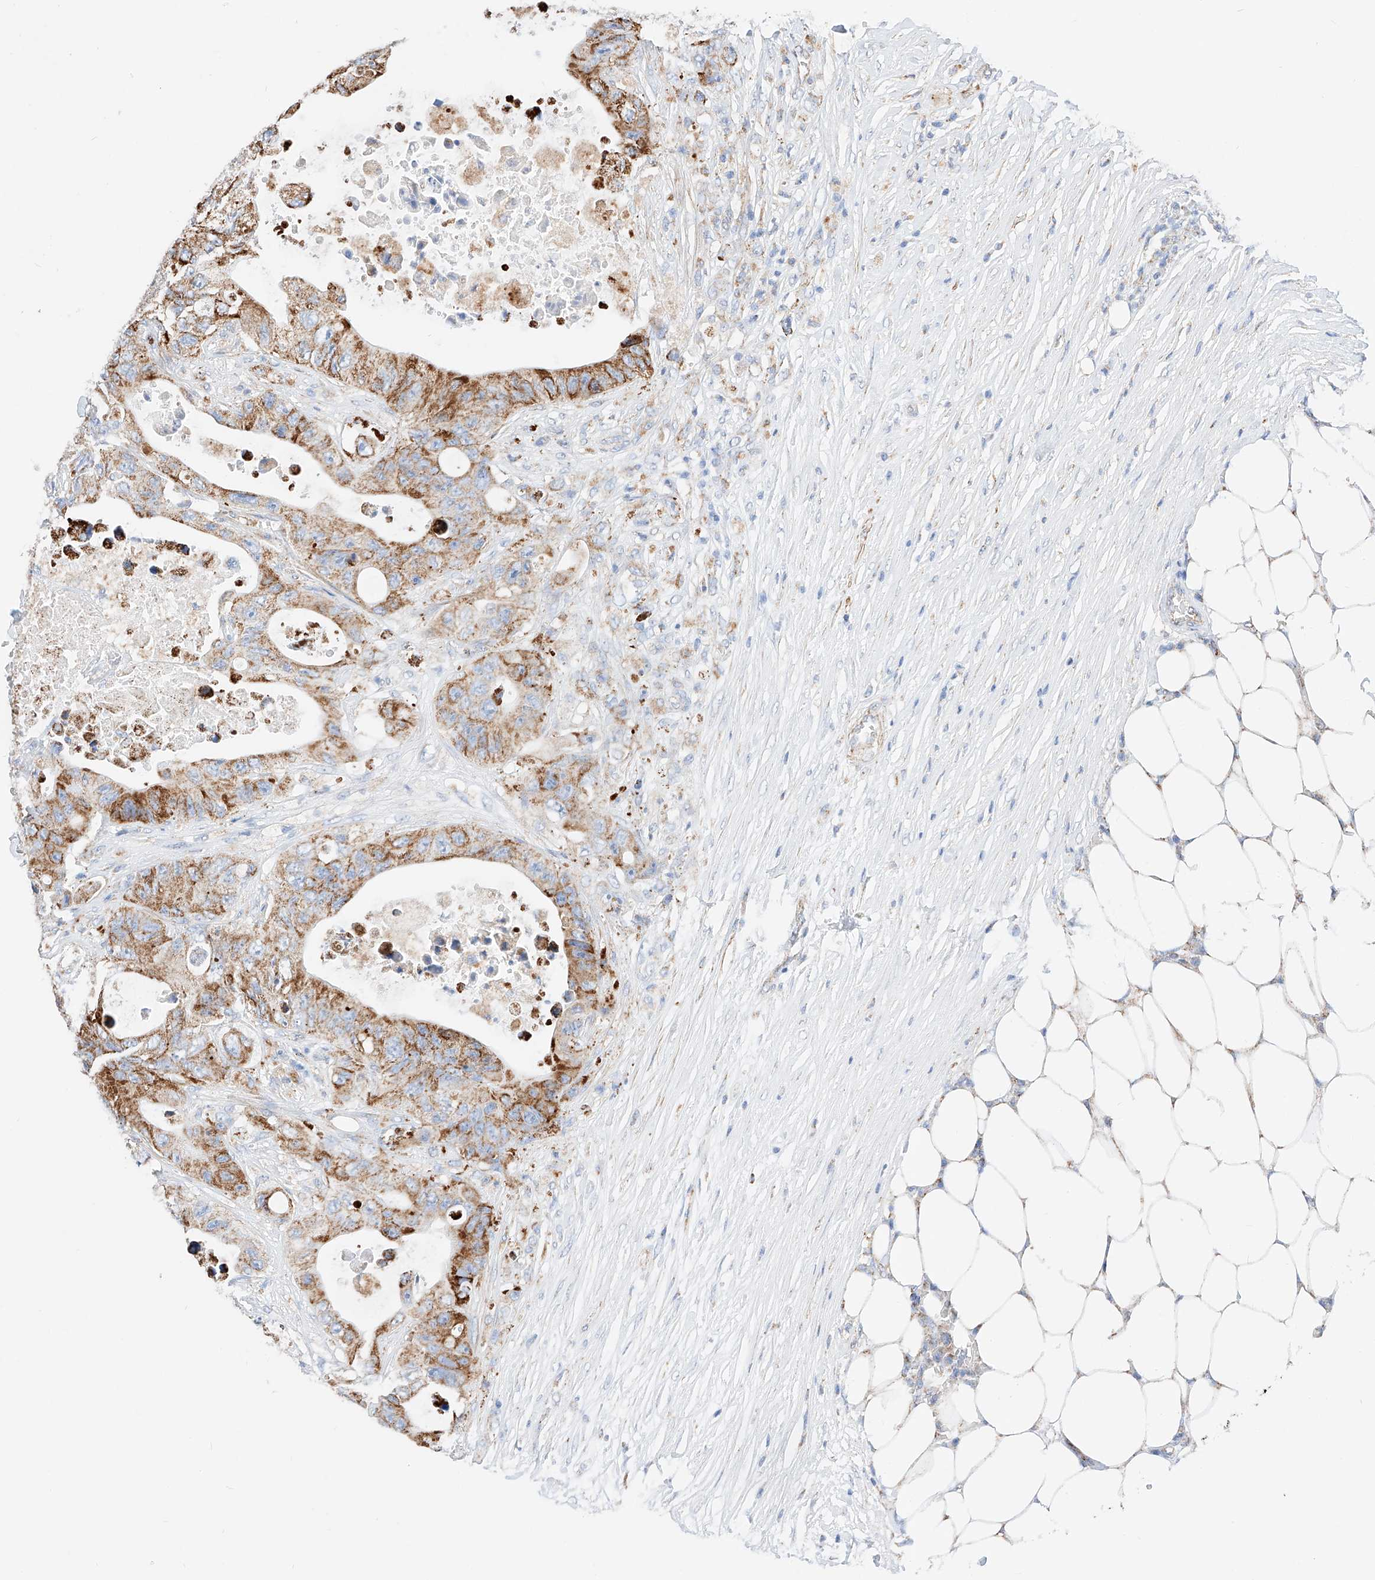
{"staining": {"intensity": "moderate", "quantity": ">75%", "location": "cytoplasmic/membranous"}, "tissue": "colorectal cancer", "cell_type": "Tumor cells", "image_type": "cancer", "snomed": [{"axis": "morphology", "description": "Adenocarcinoma, NOS"}, {"axis": "topography", "description": "Colon"}], "caption": "DAB (3,3'-diaminobenzidine) immunohistochemical staining of colorectal cancer (adenocarcinoma) displays moderate cytoplasmic/membranous protein staining in about >75% of tumor cells. (IHC, brightfield microscopy, high magnification).", "gene": "C6orf62", "patient": {"sex": "female", "age": 46}}